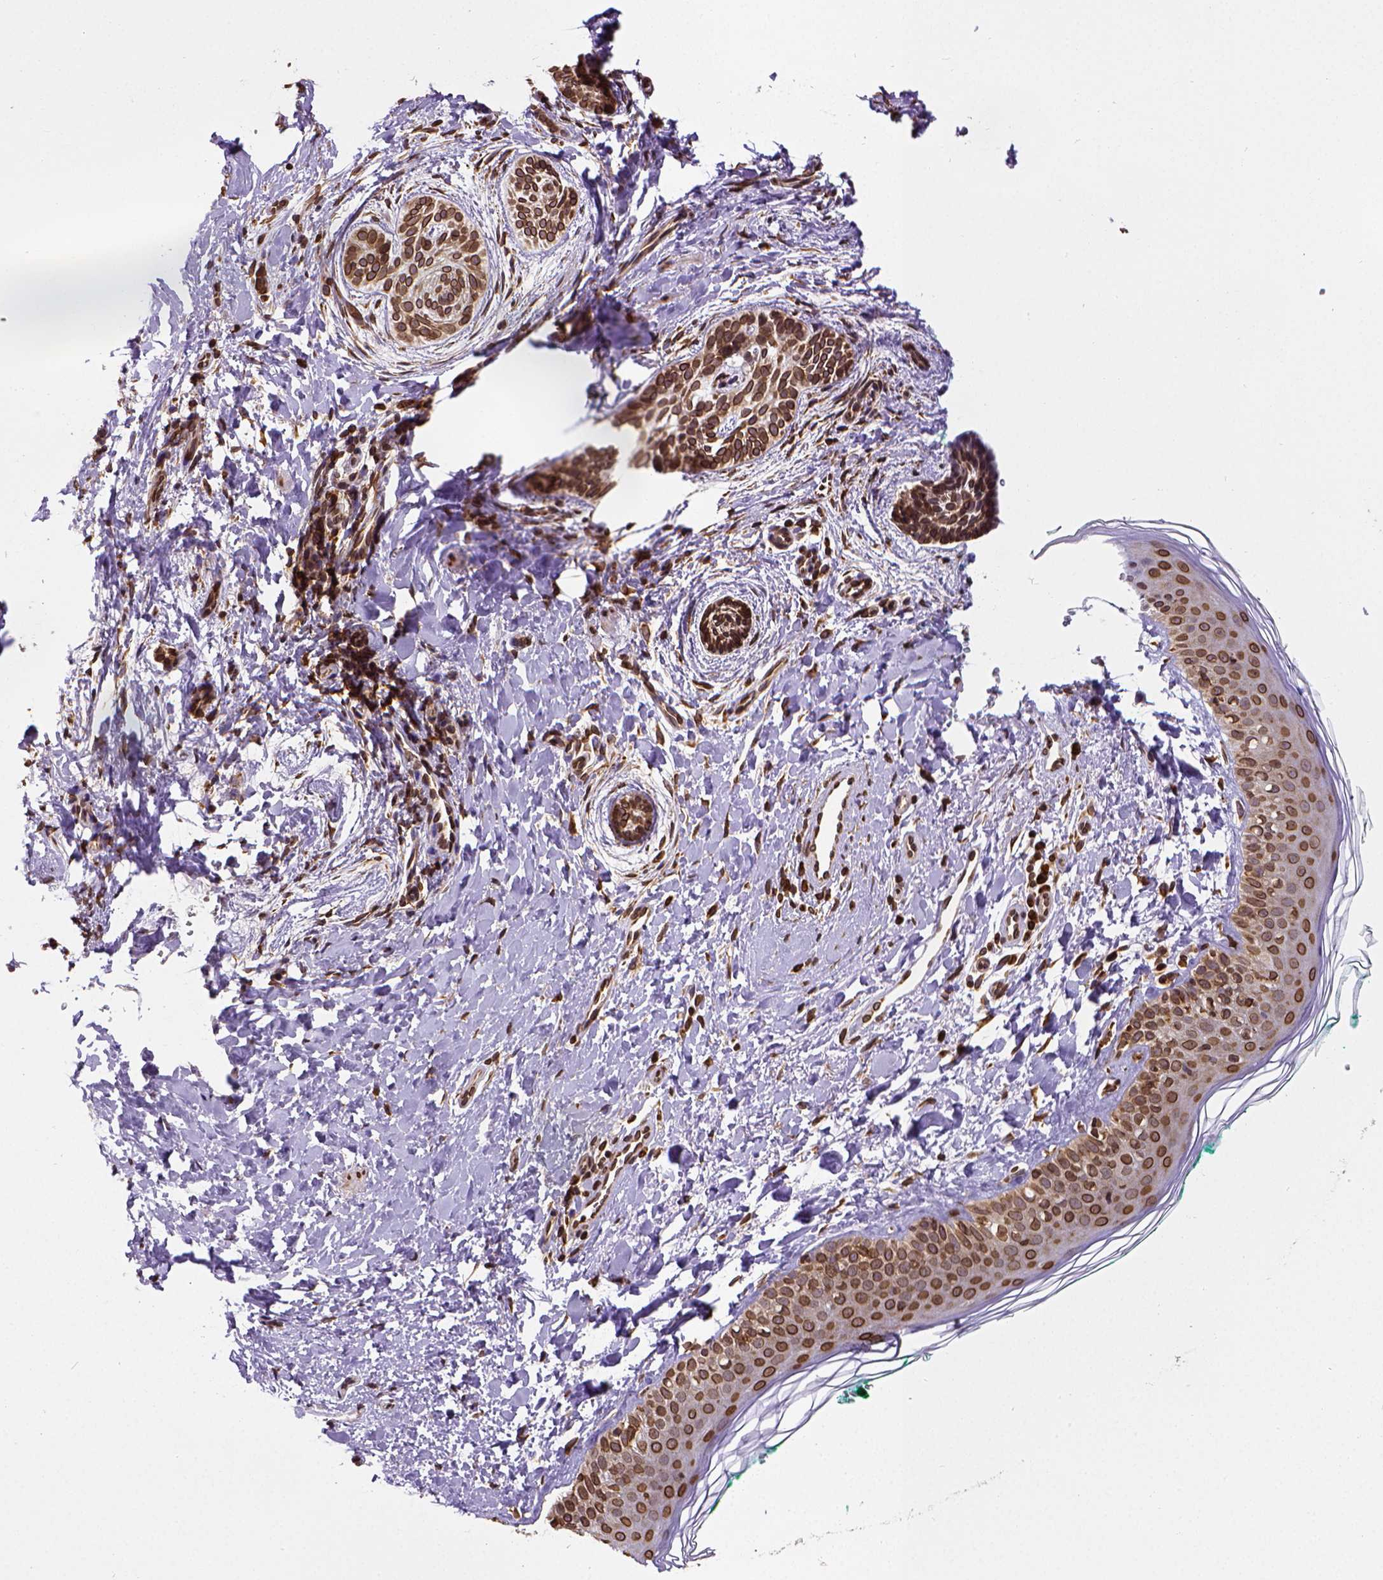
{"staining": {"intensity": "strong", "quantity": ">75%", "location": "cytoplasmic/membranous,nuclear"}, "tissue": "skin cancer", "cell_type": "Tumor cells", "image_type": "cancer", "snomed": [{"axis": "morphology", "description": "Basal cell carcinoma"}, {"axis": "topography", "description": "Skin"}], "caption": "Immunohistochemical staining of human basal cell carcinoma (skin) shows high levels of strong cytoplasmic/membranous and nuclear protein staining in approximately >75% of tumor cells.", "gene": "MTDH", "patient": {"sex": "male", "age": 63}}